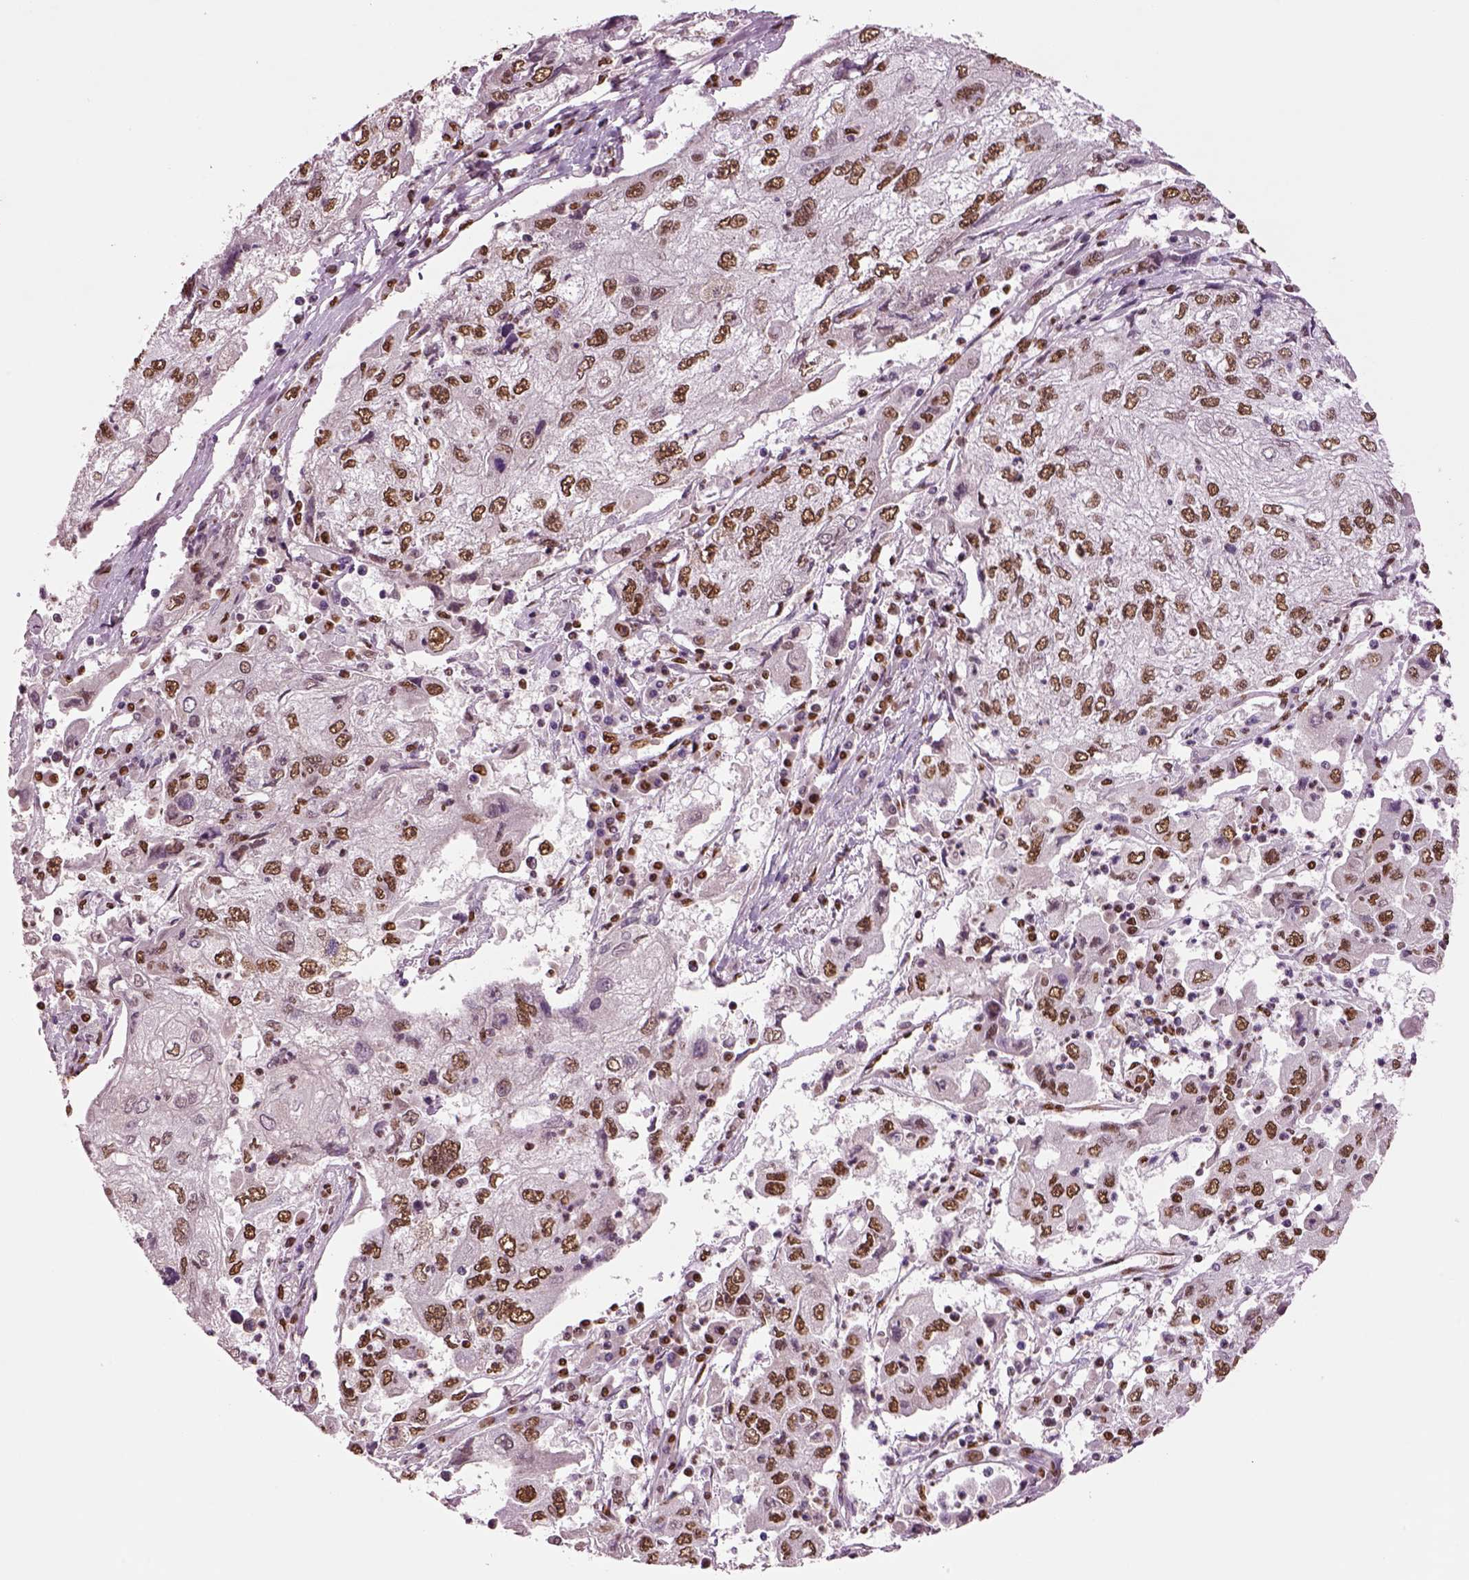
{"staining": {"intensity": "moderate", "quantity": ">75%", "location": "nuclear"}, "tissue": "cervical cancer", "cell_type": "Tumor cells", "image_type": "cancer", "snomed": [{"axis": "morphology", "description": "Squamous cell carcinoma, NOS"}, {"axis": "topography", "description": "Cervix"}], "caption": "Immunohistochemistry image of cervical cancer (squamous cell carcinoma) stained for a protein (brown), which shows medium levels of moderate nuclear staining in about >75% of tumor cells.", "gene": "DDX3X", "patient": {"sex": "female", "age": 36}}